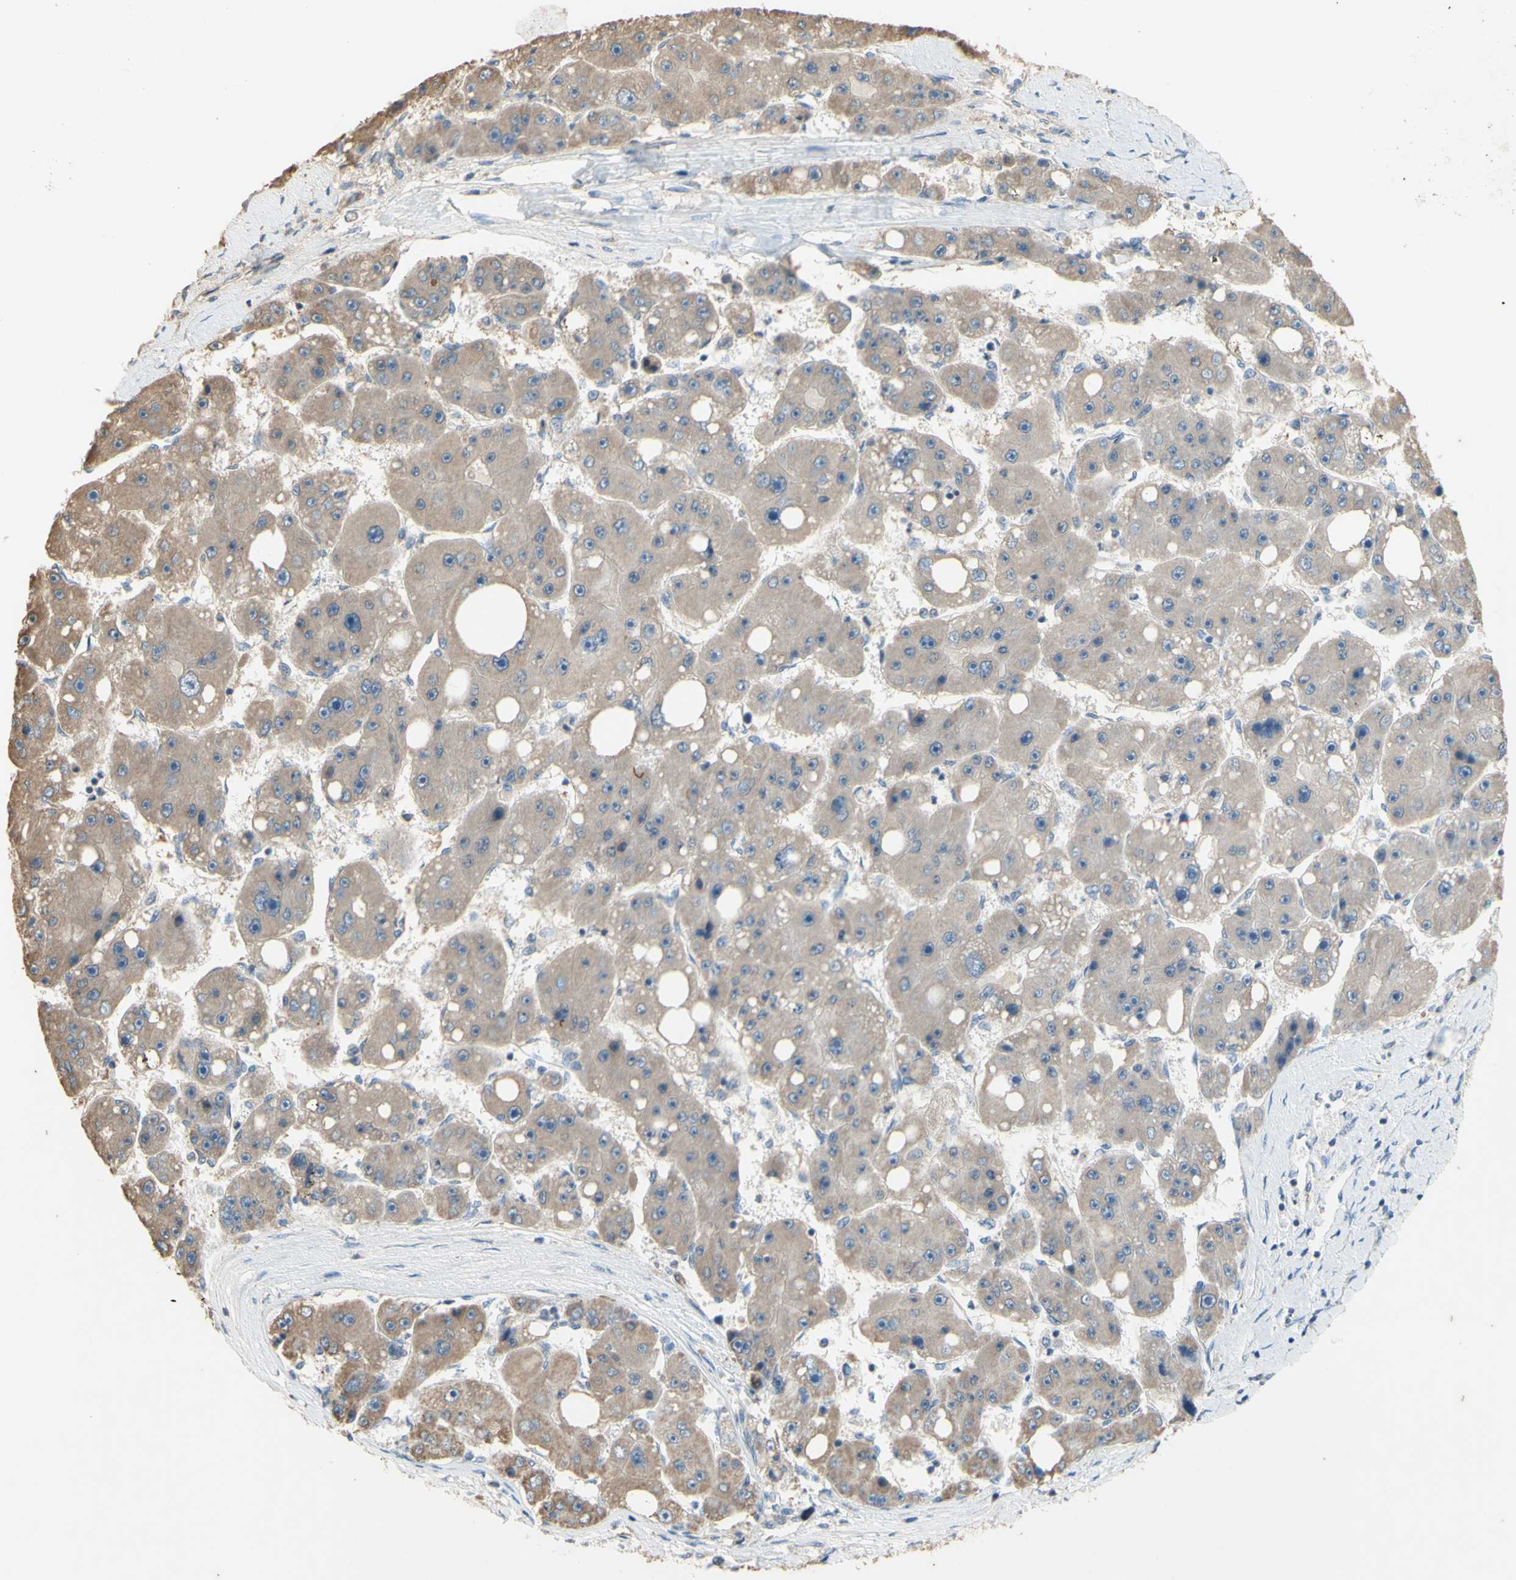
{"staining": {"intensity": "weak", "quantity": "<25%", "location": "cytoplasmic/membranous"}, "tissue": "liver cancer", "cell_type": "Tumor cells", "image_type": "cancer", "snomed": [{"axis": "morphology", "description": "Carcinoma, Hepatocellular, NOS"}, {"axis": "topography", "description": "Liver"}], "caption": "Tumor cells are negative for protein expression in human hepatocellular carcinoma (liver). (DAB (3,3'-diaminobenzidine) immunohistochemistry (IHC), high magnification).", "gene": "PTGIS", "patient": {"sex": "female", "age": 61}}